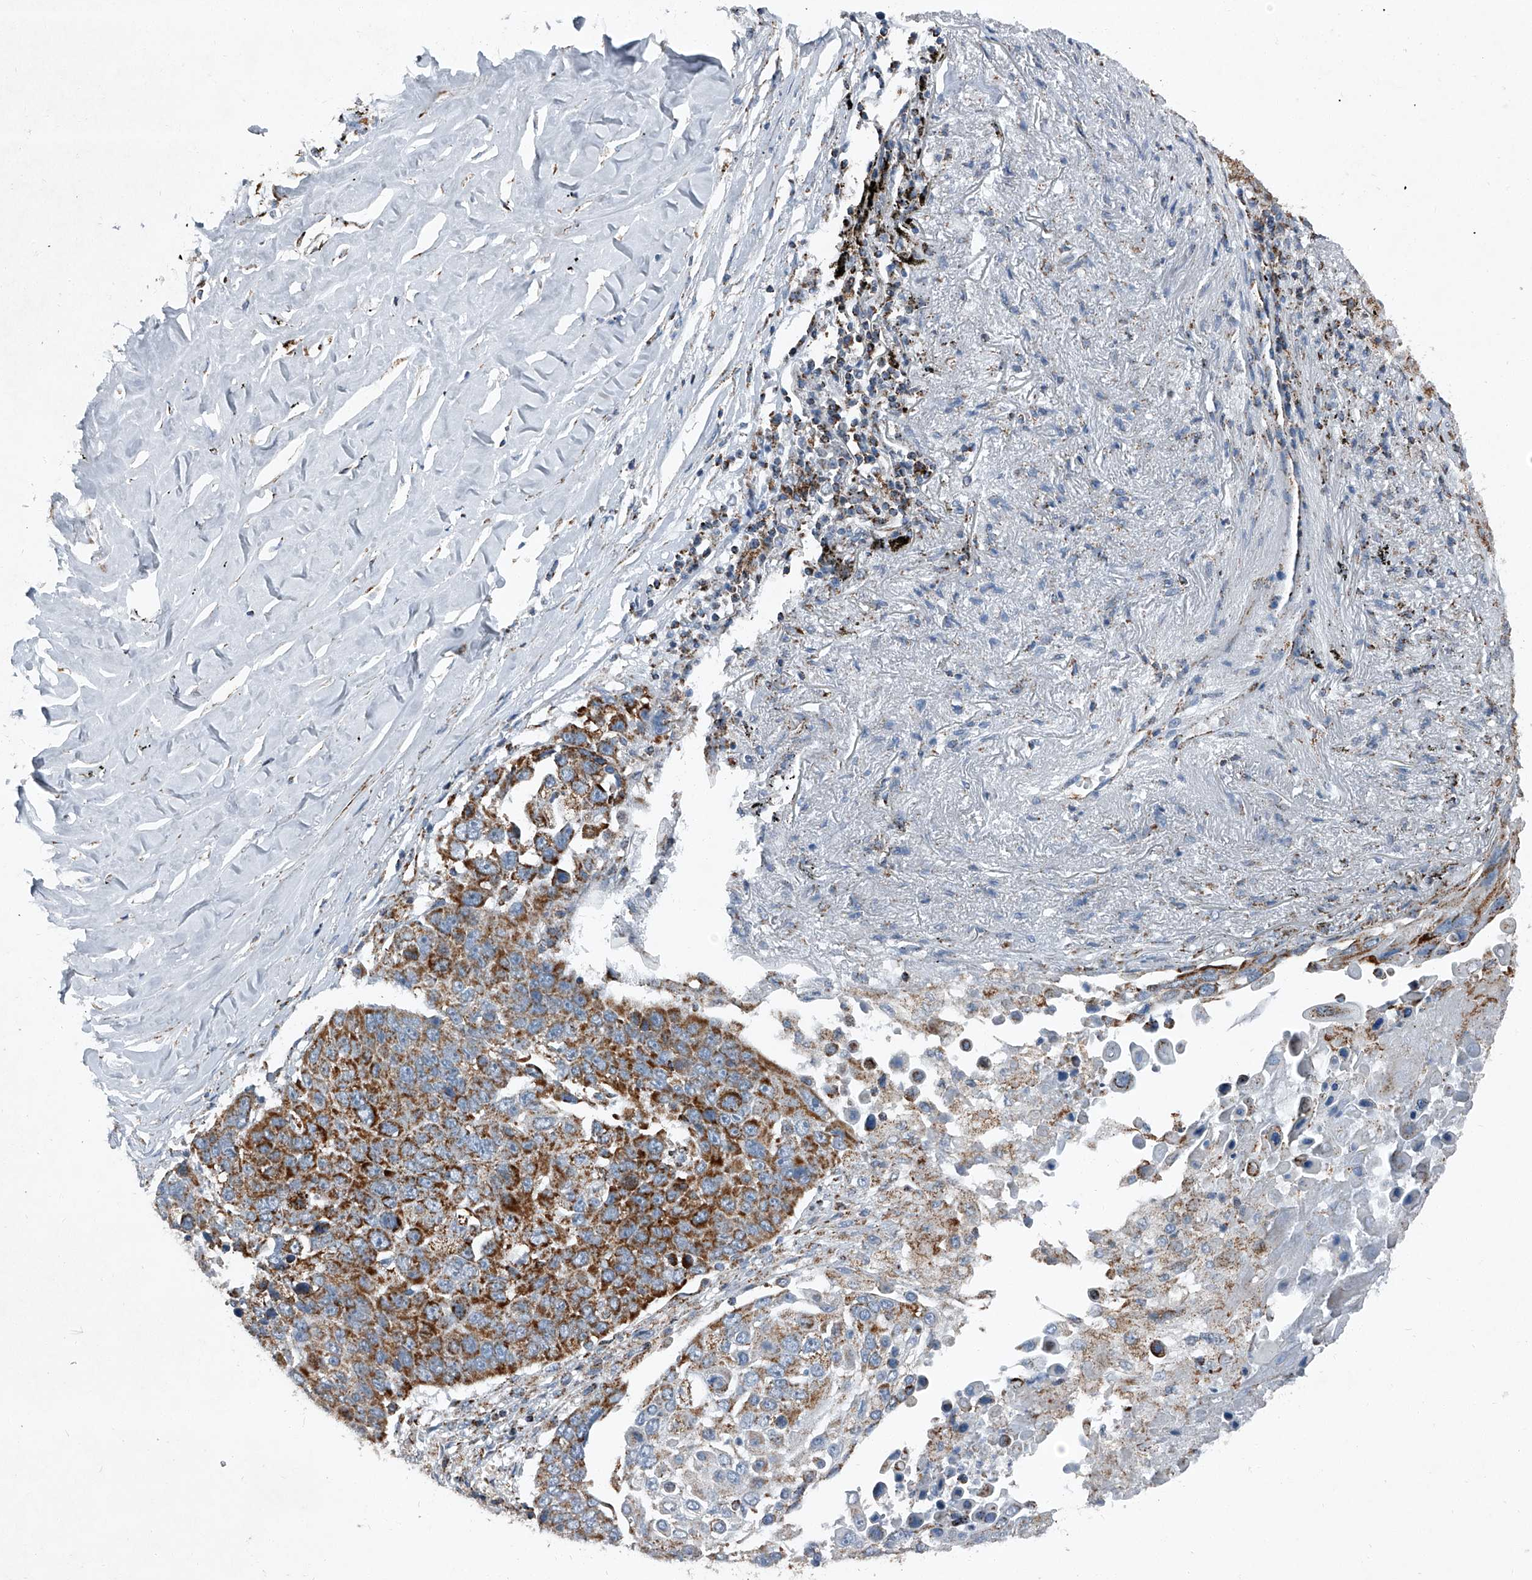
{"staining": {"intensity": "moderate", "quantity": ">75%", "location": "cytoplasmic/membranous"}, "tissue": "lung cancer", "cell_type": "Tumor cells", "image_type": "cancer", "snomed": [{"axis": "morphology", "description": "Squamous cell carcinoma, NOS"}, {"axis": "topography", "description": "Lung"}], "caption": "Immunohistochemistry image of neoplastic tissue: squamous cell carcinoma (lung) stained using immunohistochemistry reveals medium levels of moderate protein expression localized specifically in the cytoplasmic/membranous of tumor cells, appearing as a cytoplasmic/membranous brown color.", "gene": "CHRNA7", "patient": {"sex": "male", "age": 66}}